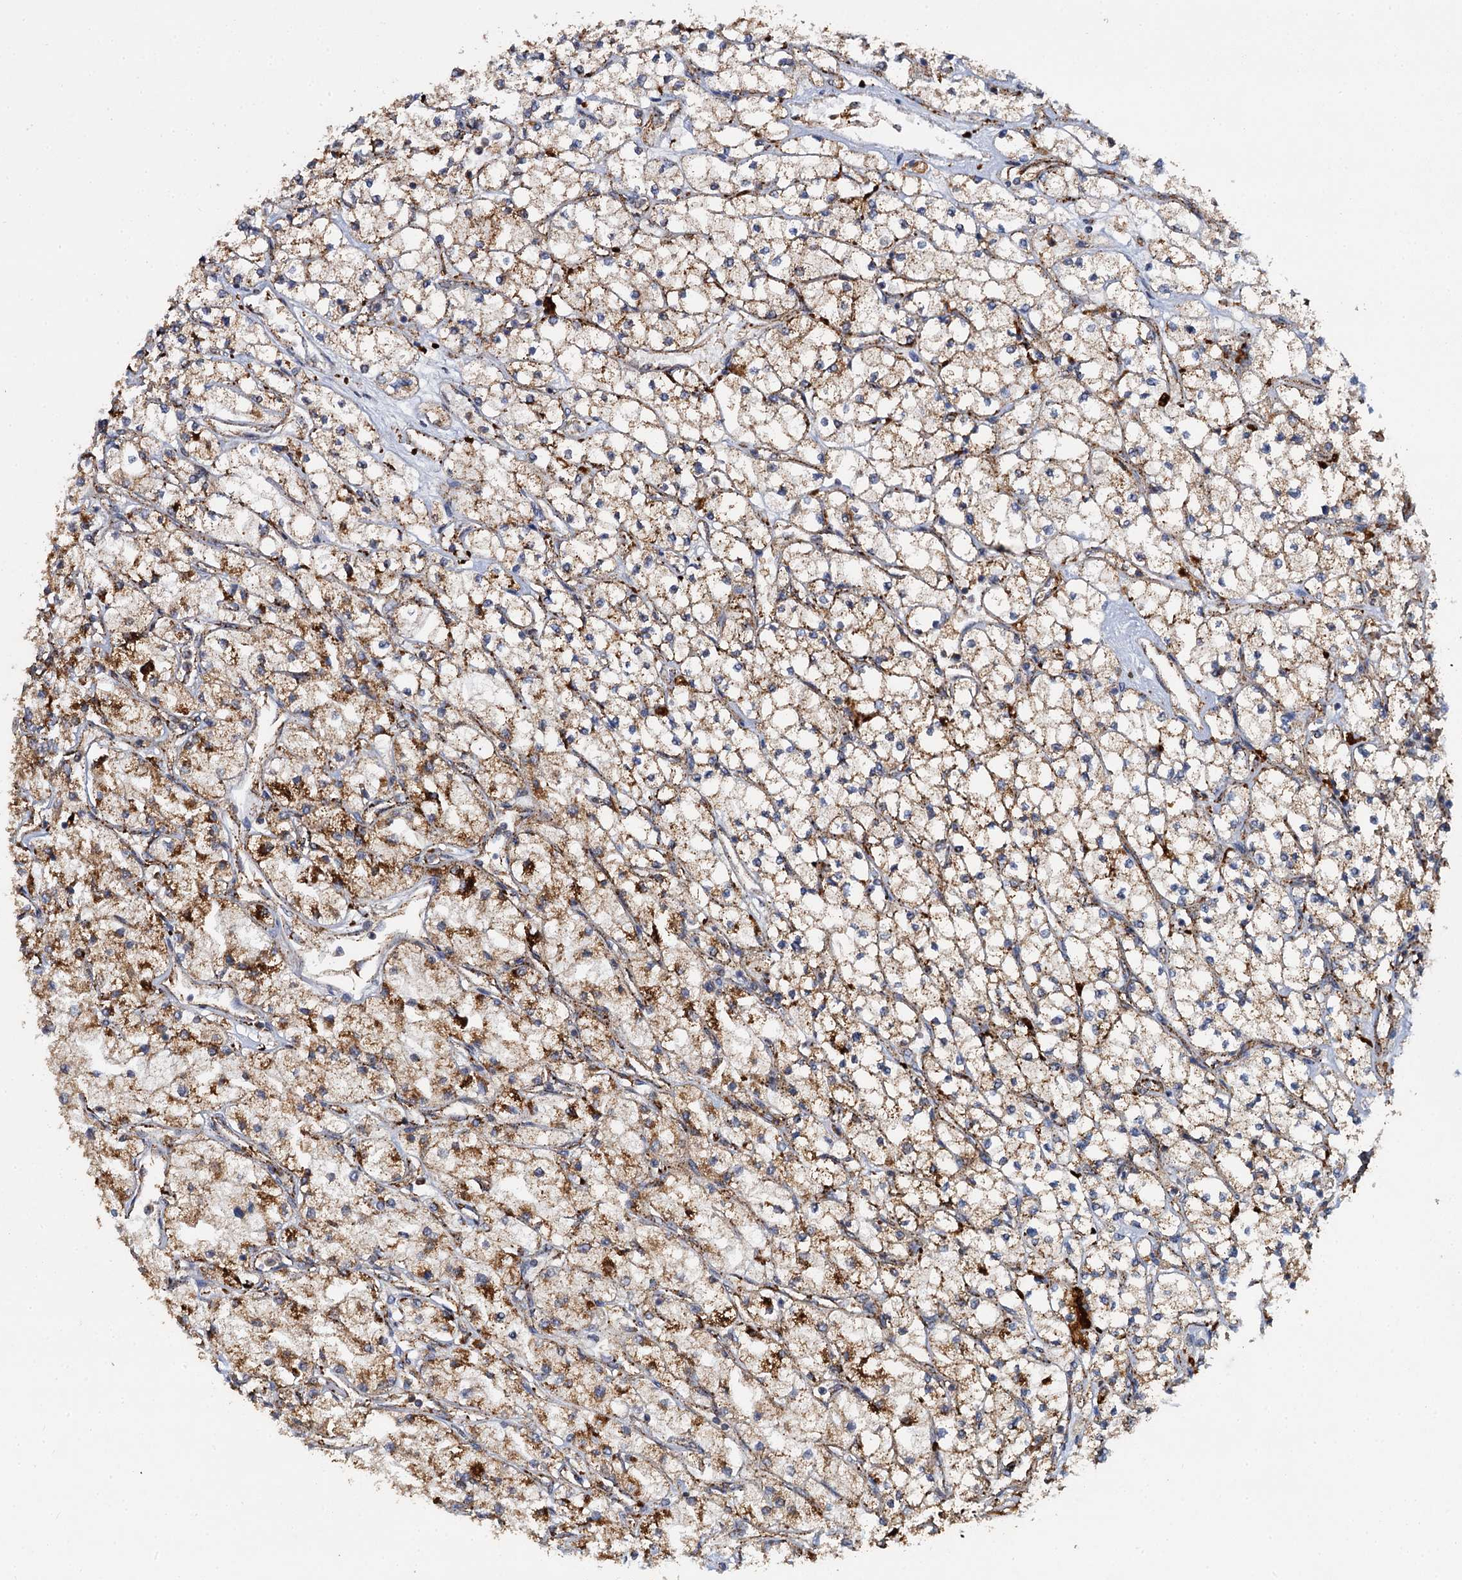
{"staining": {"intensity": "strong", "quantity": ">75%", "location": "cytoplasmic/membranous"}, "tissue": "renal cancer", "cell_type": "Tumor cells", "image_type": "cancer", "snomed": [{"axis": "morphology", "description": "Adenocarcinoma, NOS"}, {"axis": "topography", "description": "Kidney"}], "caption": "Human adenocarcinoma (renal) stained with a brown dye shows strong cytoplasmic/membranous positive positivity in about >75% of tumor cells.", "gene": "GBA1", "patient": {"sex": "male", "age": 80}}